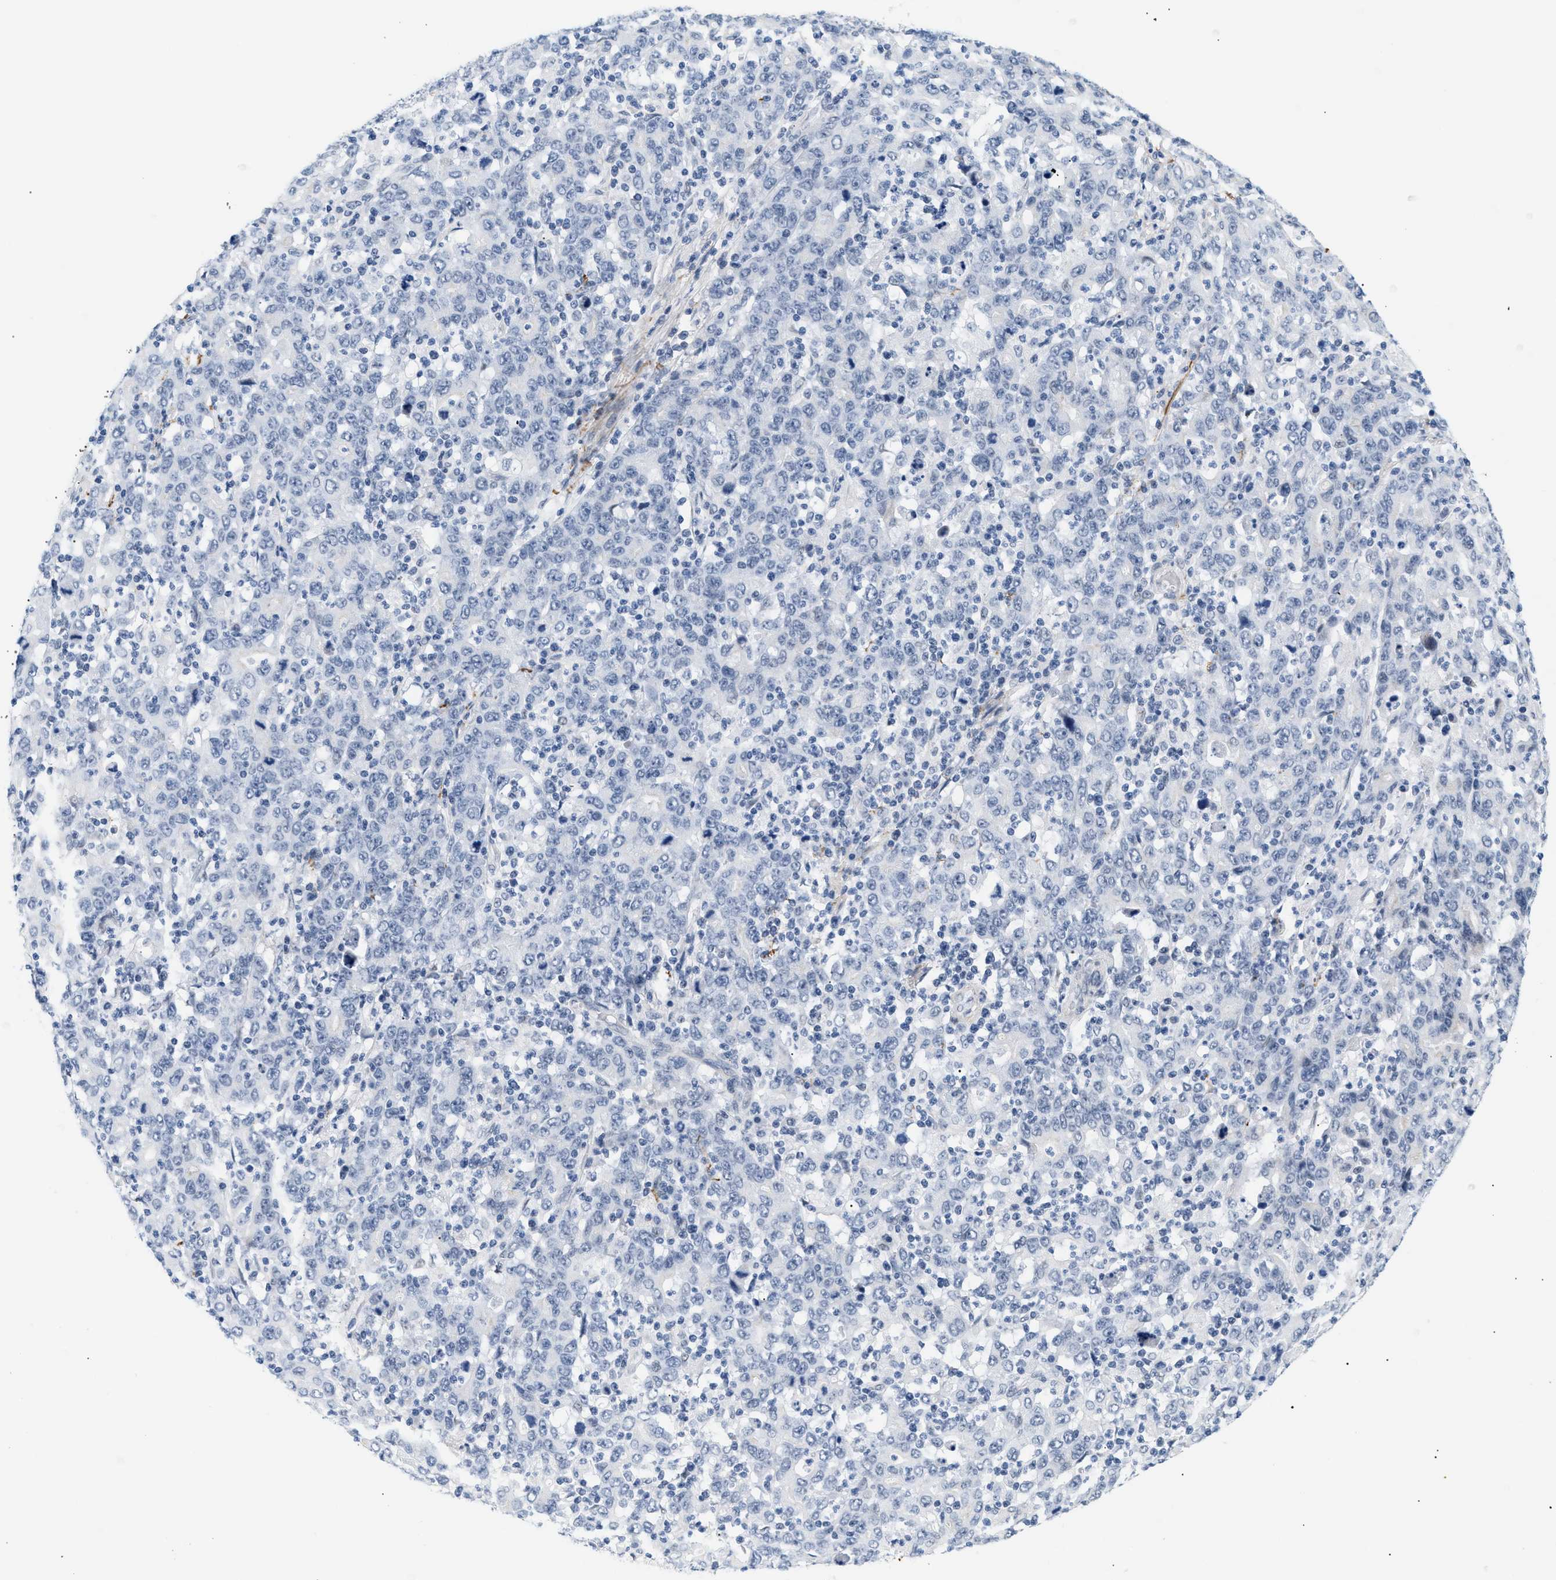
{"staining": {"intensity": "negative", "quantity": "none", "location": "none"}, "tissue": "stomach cancer", "cell_type": "Tumor cells", "image_type": "cancer", "snomed": [{"axis": "morphology", "description": "Adenocarcinoma, NOS"}, {"axis": "topography", "description": "Stomach, upper"}], "caption": "There is no significant staining in tumor cells of stomach cancer (adenocarcinoma). The staining is performed using DAB (3,3'-diaminobenzidine) brown chromogen with nuclei counter-stained in using hematoxylin.", "gene": "ELN", "patient": {"sex": "male", "age": 69}}